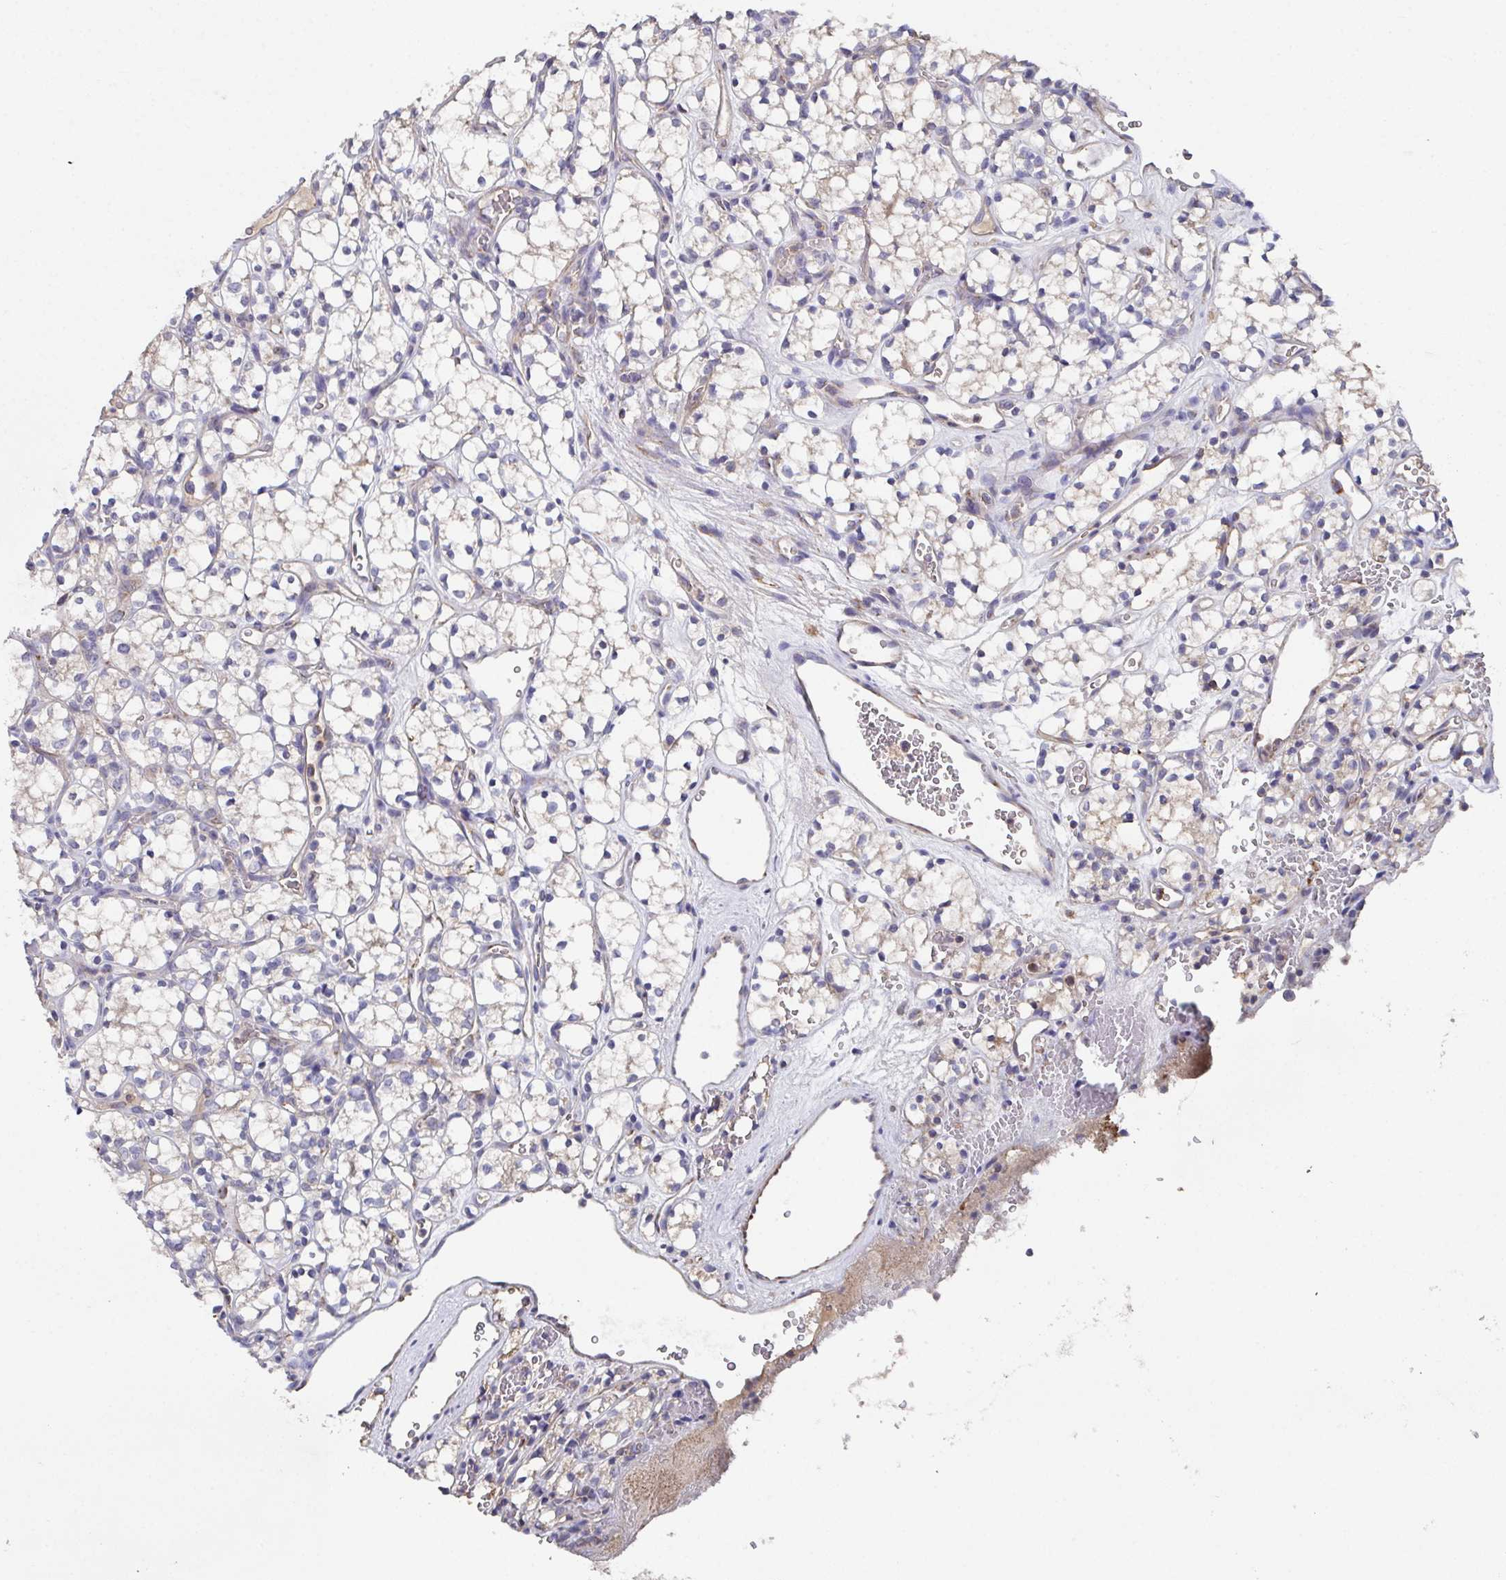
{"staining": {"intensity": "weak", "quantity": "25%-75%", "location": "cytoplasmic/membranous"}, "tissue": "renal cancer", "cell_type": "Tumor cells", "image_type": "cancer", "snomed": [{"axis": "morphology", "description": "Adenocarcinoma, NOS"}, {"axis": "topography", "description": "Kidney"}], "caption": "A high-resolution photomicrograph shows IHC staining of renal cancer (adenocarcinoma), which exhibits weak cytoplasmic/membranous staining in approximately 25%-75% of tumor cells.", "gene": "MT-ND3", "patient": {"sex": "female", "age": 69}}